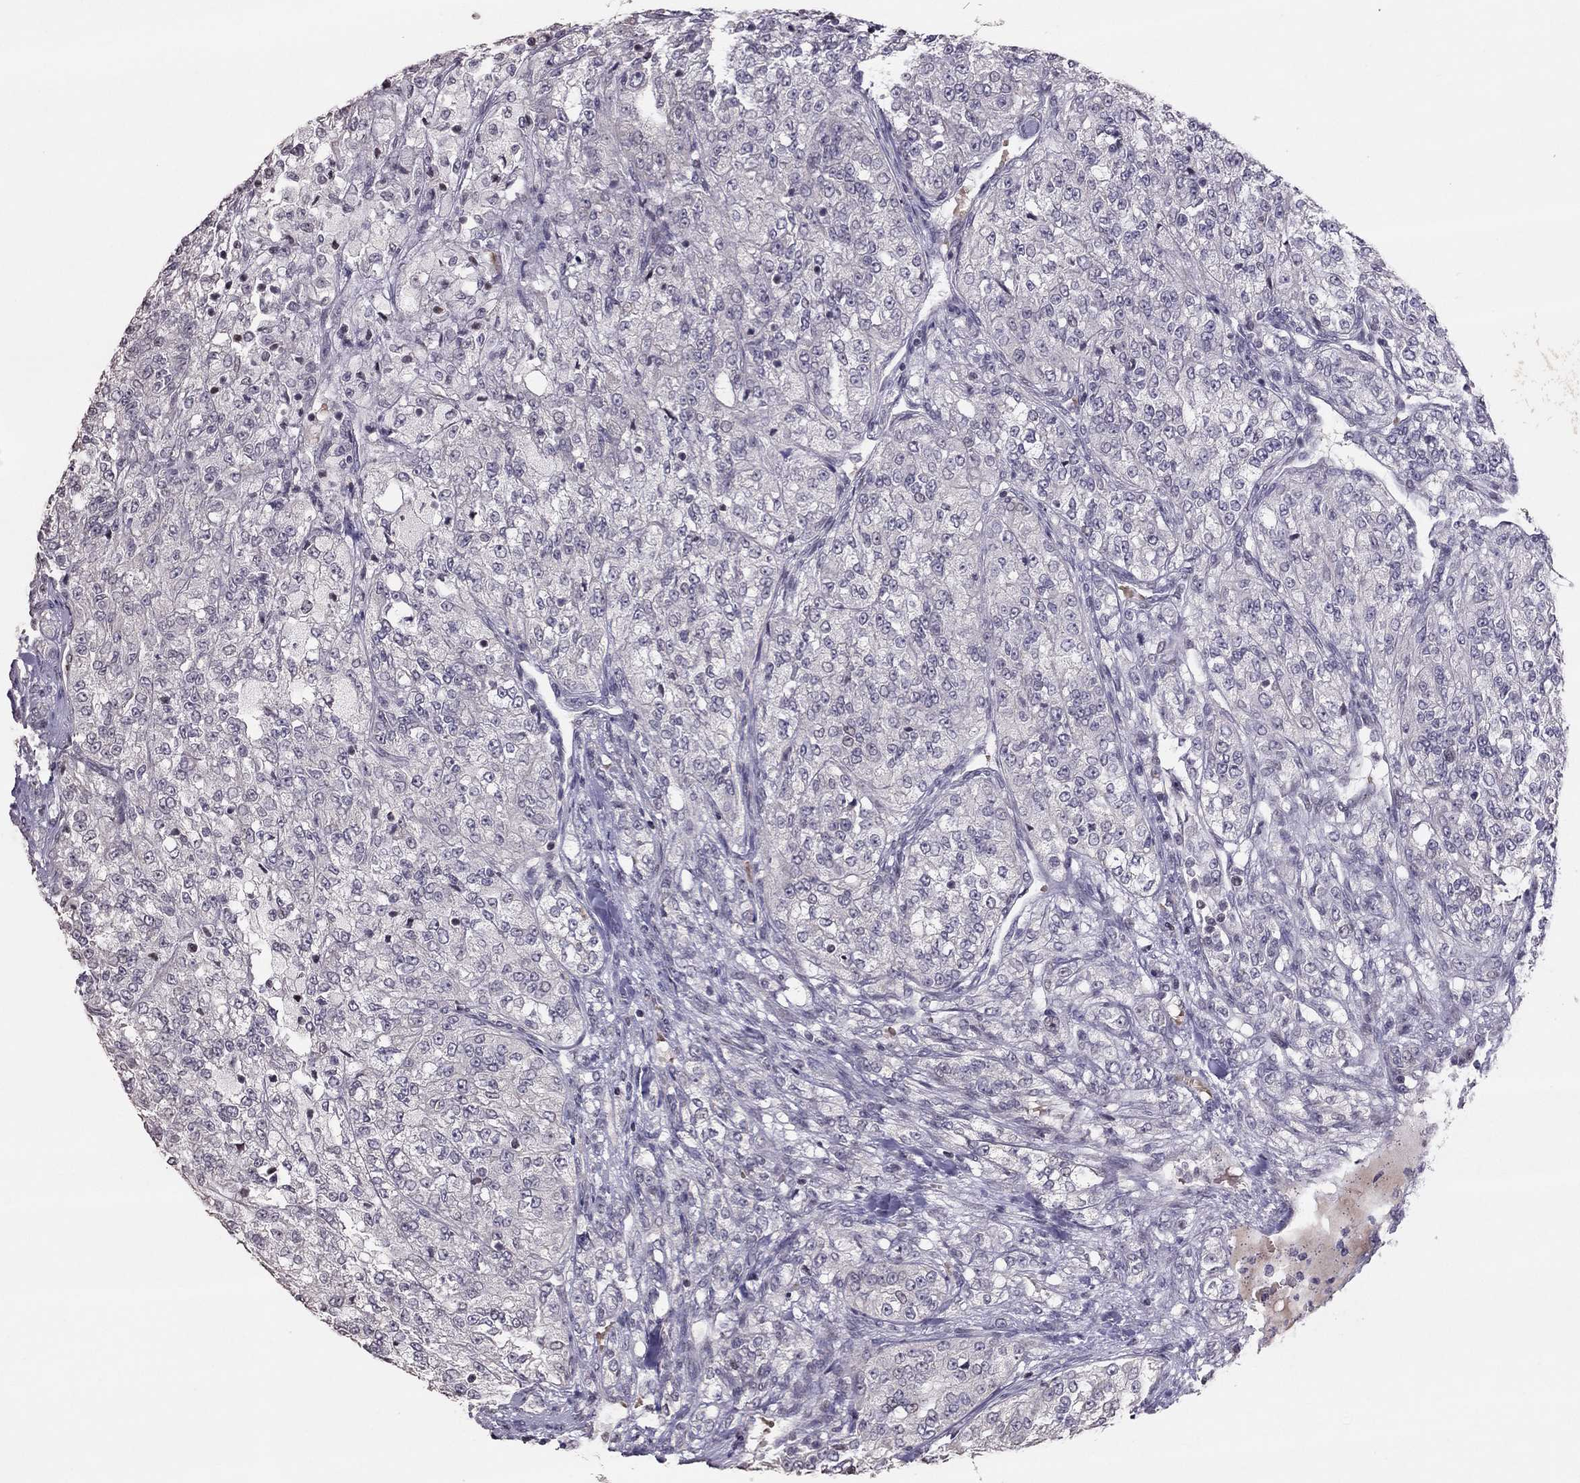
{"staining": {"intensity": "negative", "quantity": "none", "location": "none"}, "tissue": "renal cancer", "cell_type": "Tumor cells", "image_type": "cancer", "snomed": [{"axis": "morphology", "description": "Adenocarcinoma, NOS"}, {"axis": "topography", "description": "Kidney"}], "caption": "The IHC image has no significant staining in tumor cells of renal cancer (adenocarcinoma) tissue. Brightfield microscopy of immunohistochemistry stained with DAB (brown) and hematoxylin (blue), captured at high magnification.", "gene": "TSHB", "patient": {"sex": "female", "age": 63}}